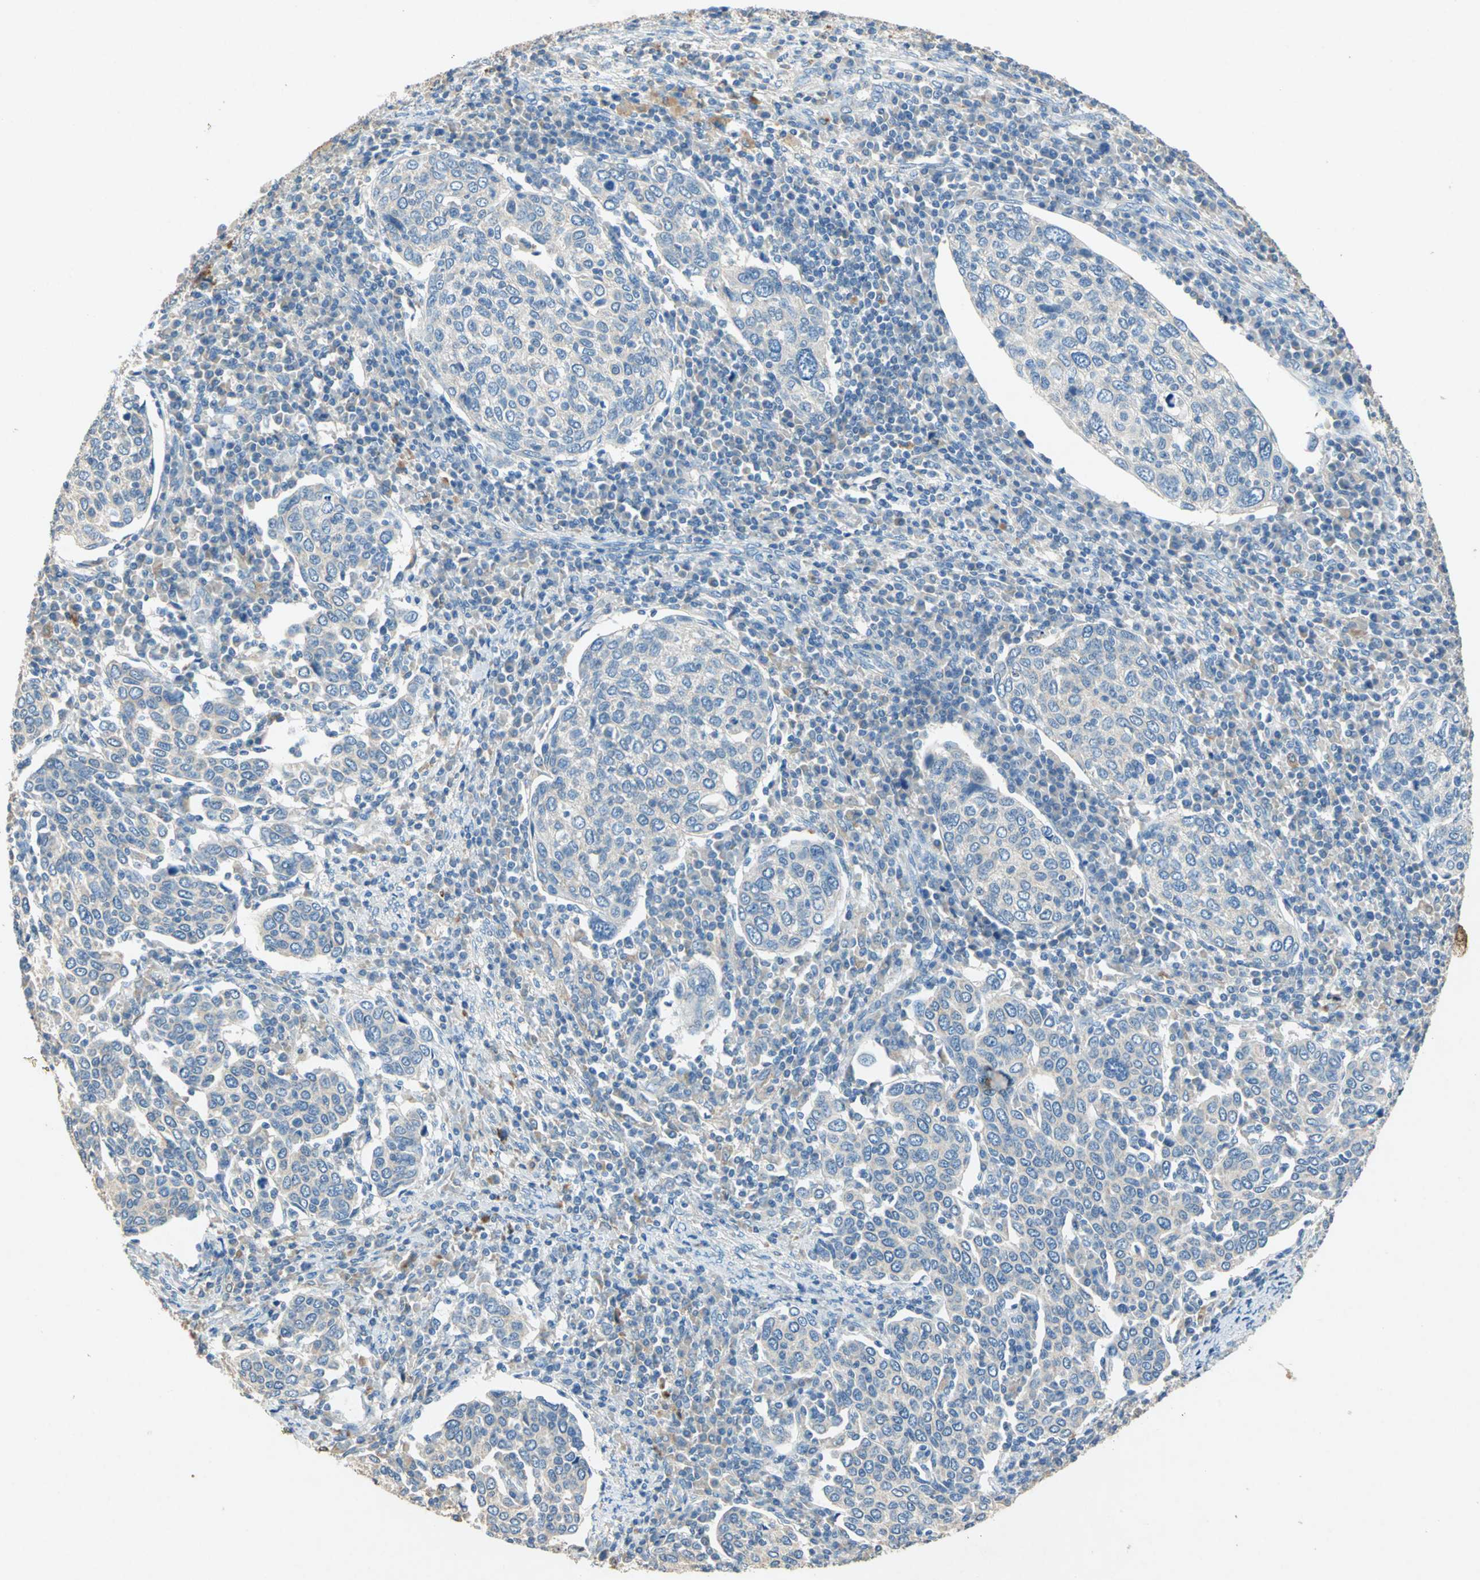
{"staining": {"intensity": "weak", "quantity": "25%-75%", "location": "cytoplasmic/membranous"}, "tissue": "cervical cancer", "cell_type": "Tumor cells", "image_type": "cancer", "snomed": [{"axis": "morphology", "description": "Squamous cell carcinoma, NOS"}, {"axis": "topography", "description": "Cervix"}], "caption": "This is a micrograph of IHC staining of cervical cancer, which shows weak positivity in the cytoplasmic/membranous of tumor cells.", "gene": "ADAMTS5", "patient": {"sex": "female", "age": 40}}